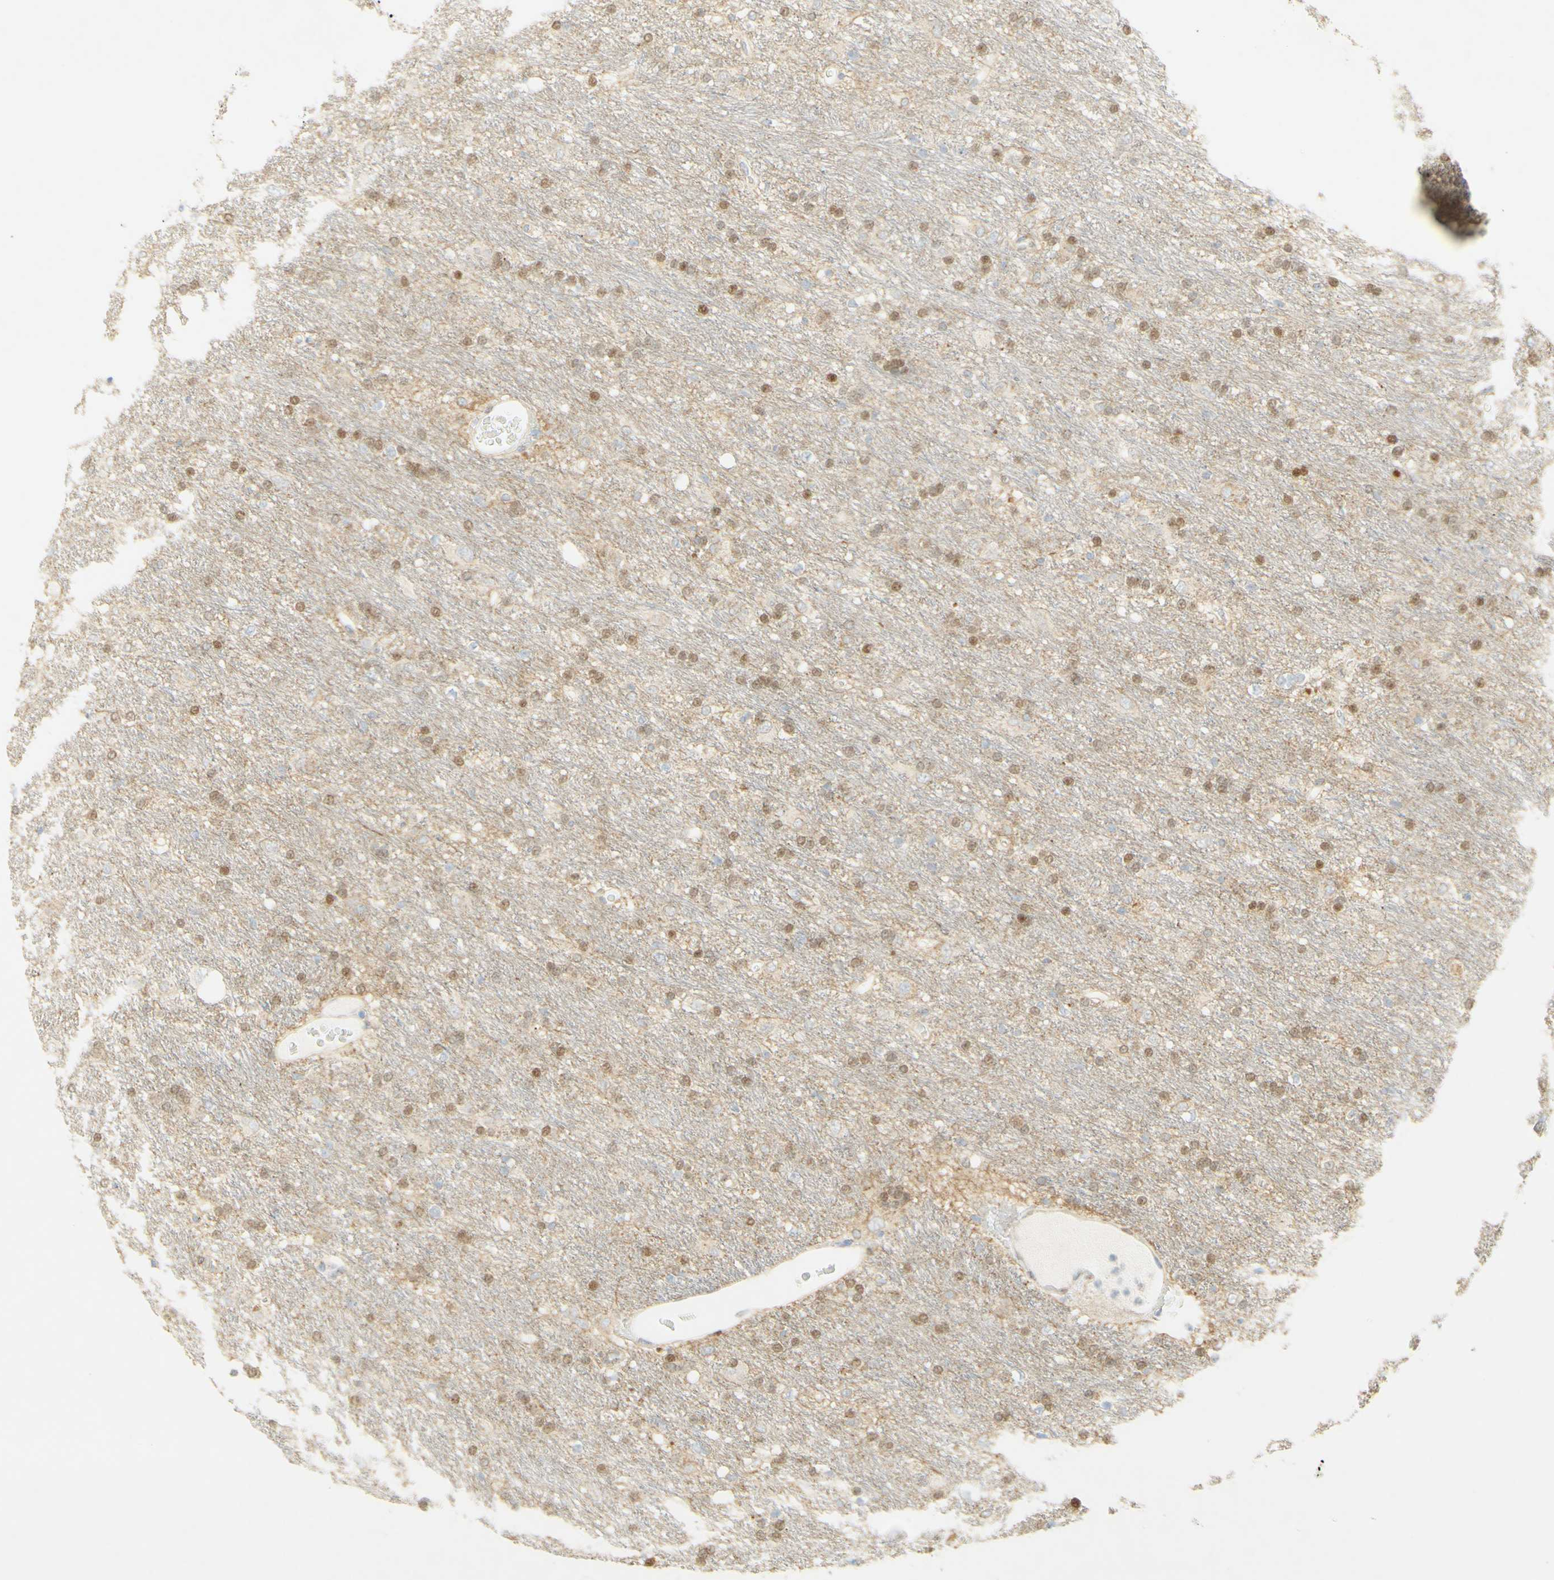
{"staining": {"intensity": "strong", "quantity": "25%-75%", "location": "nuclear"}, "tissue": "glioma", "cell_type": "Tumor cells", "image_type": "cancer", "snomed": [{"axis": "morphology", "description": "Glioma, malignant, Low grade"}, {"axis": "topography", "description": "Brain"}], "caption": "DAB (3,3'-diaminobenzidine) immunohistochemical staining of human glioma exhibits strong nuclear protein positivity in approximately 25%-75% of tumor cells.", "gene": "E2F1", "patient": {"sex": "male", "age": 77}}